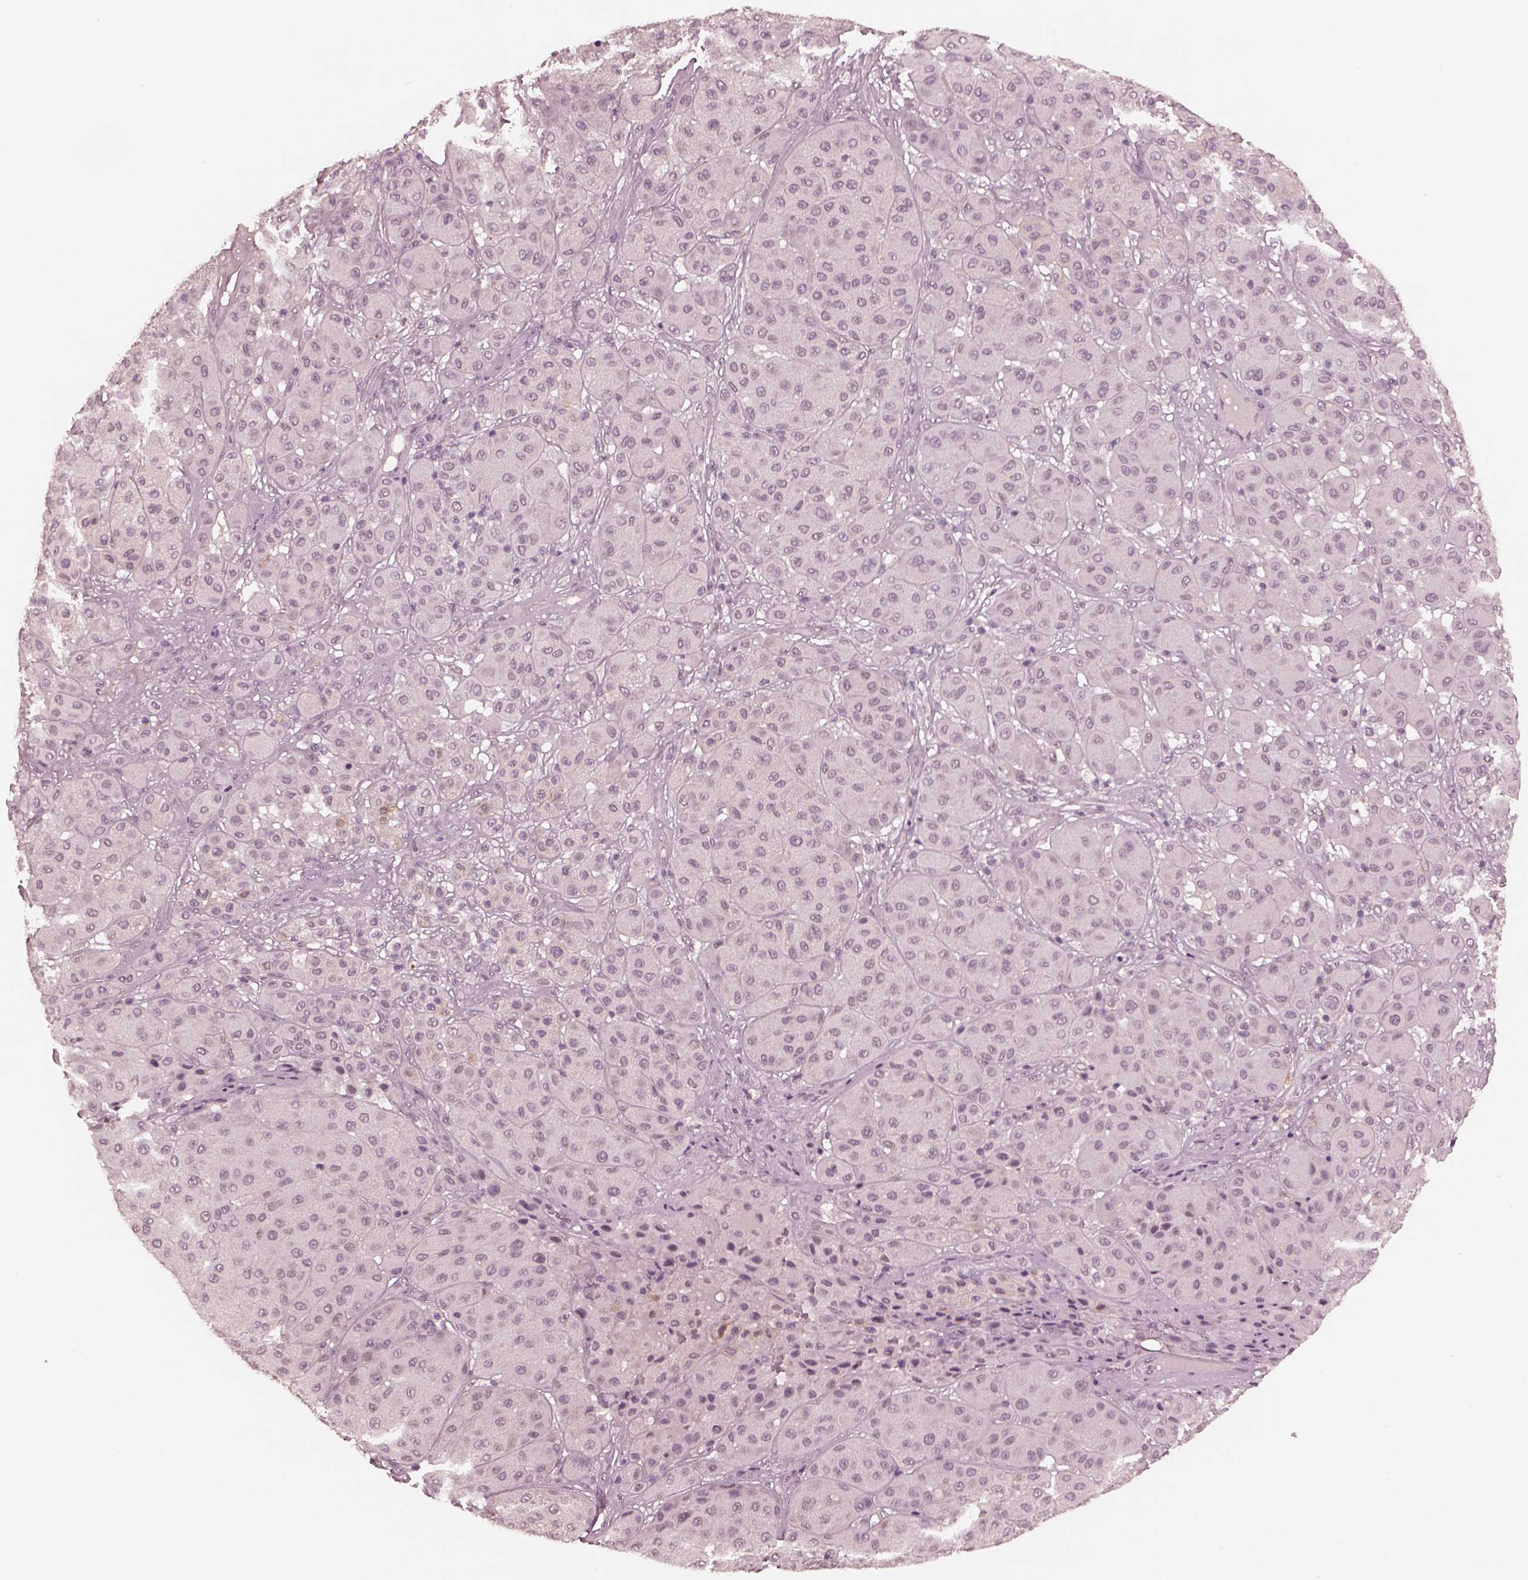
{"staining": {"intensity": "negative", "quantity": "none", "location": "none"}, "tissue": "melanoma", "cell_type": "Tumor cells", "image_type": "cancer", "snomed": [{"axis": "morphology", "description": "Malignant melanoma, Metastatic site"}, {"axis": "topography", "description": "Smooth muscle"}], "caption": "There is no significant positivity in tumor cells of melanoma. Brightfield microscopy of immunohistochemistry stained with DAB (3,3'-diaminobenzidine) (brown) and hematoxylin (blue), captured at high magnification.", "gene": "KRT79", "patient": {"sex": "male", "age": 41}}